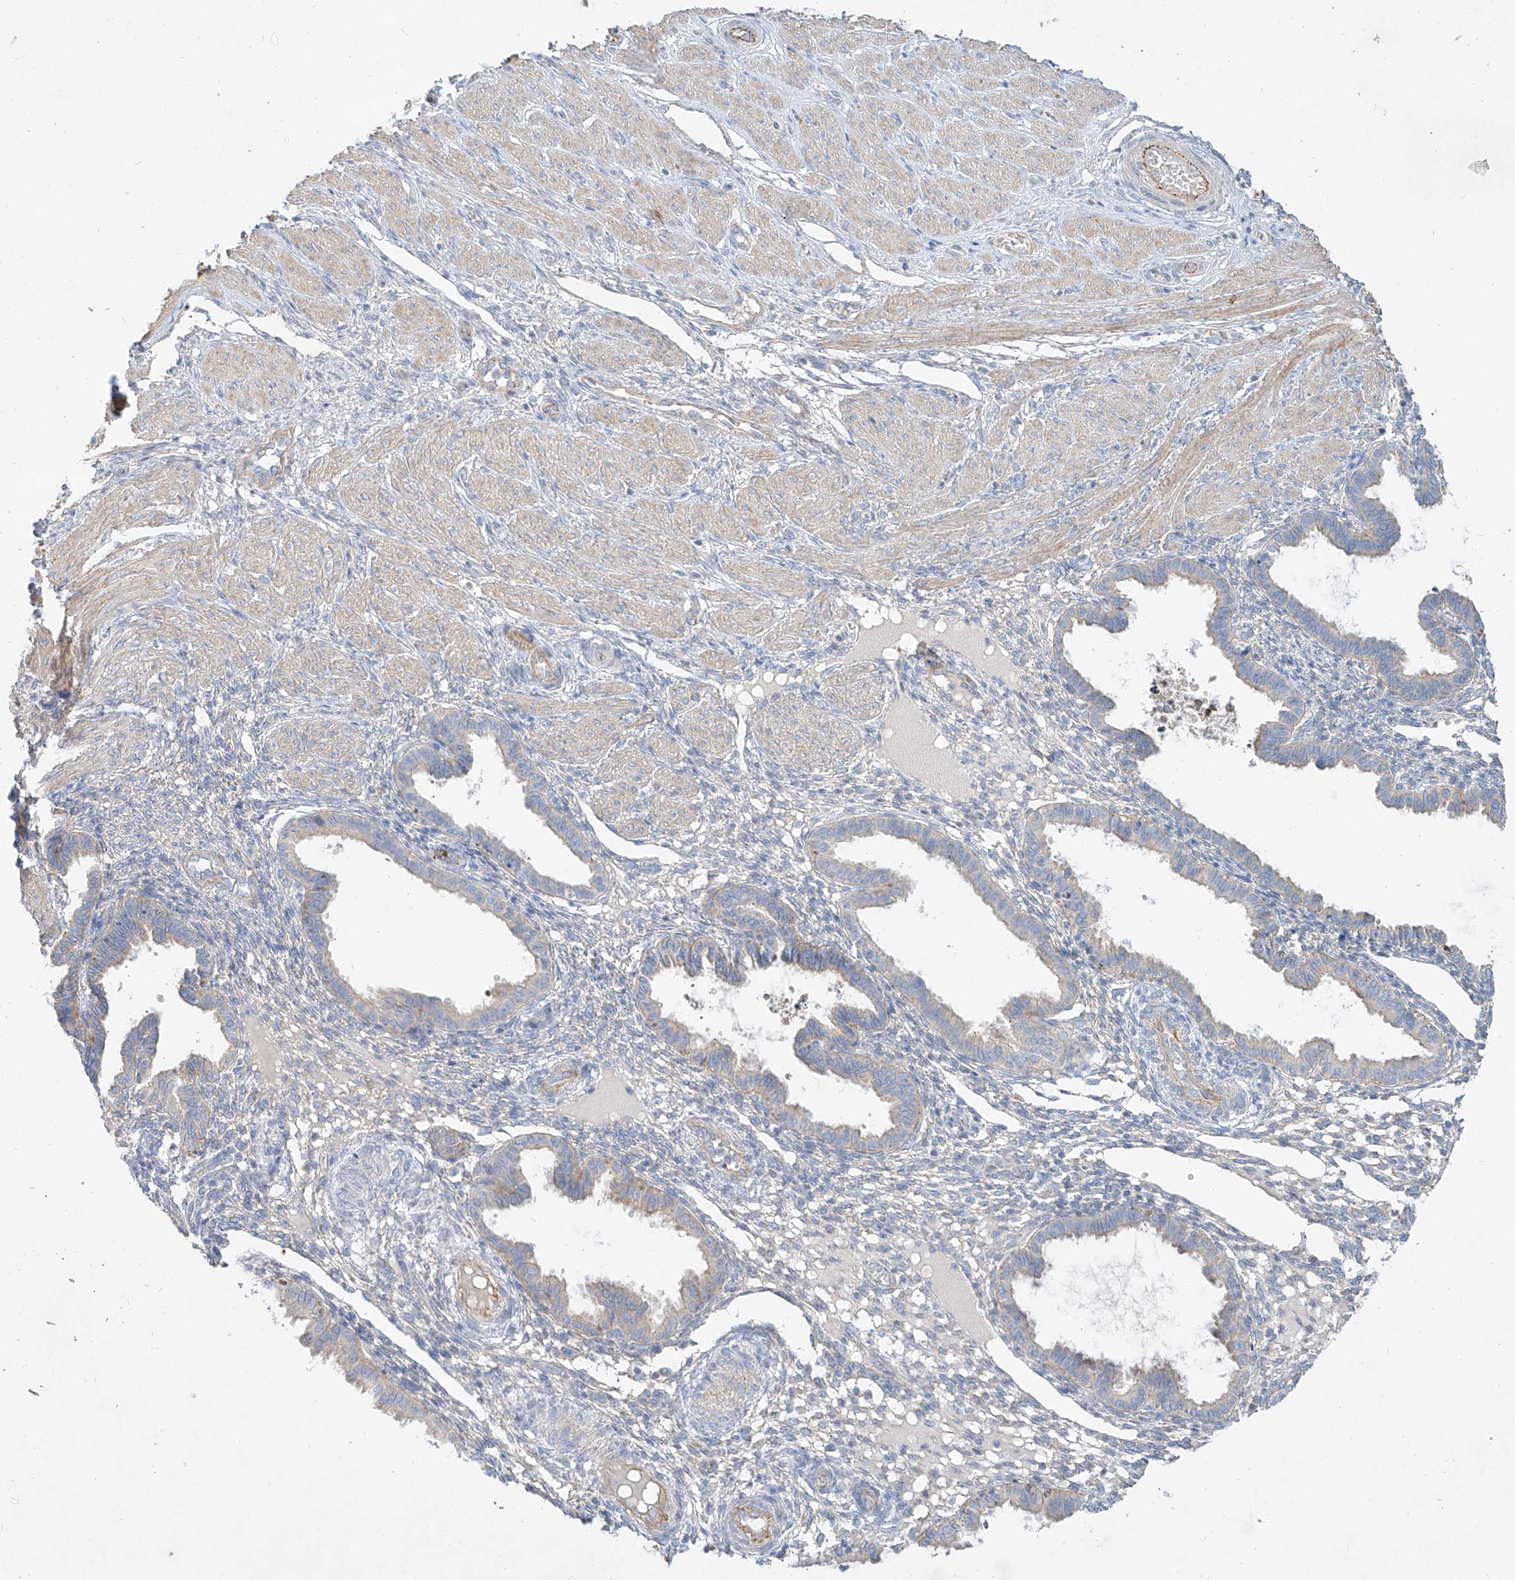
{"staining": {"intensity": "negative", "quantity": "none", "location": "none"}, "tissue": "endometrium", "cell_type": "Cells in endometrial stroma", "image_type": "normal", "snomed": [{"axis": "morphology", "description": "Normal tissue, NOS"}, {"axis": "topography", "description": "Endometrium"}], "caption": "There is no significant positivity in cells in endometrial stroma of endometrium.", "gene": "AJM1", "patient": {"sex": "female", "age": 33}}